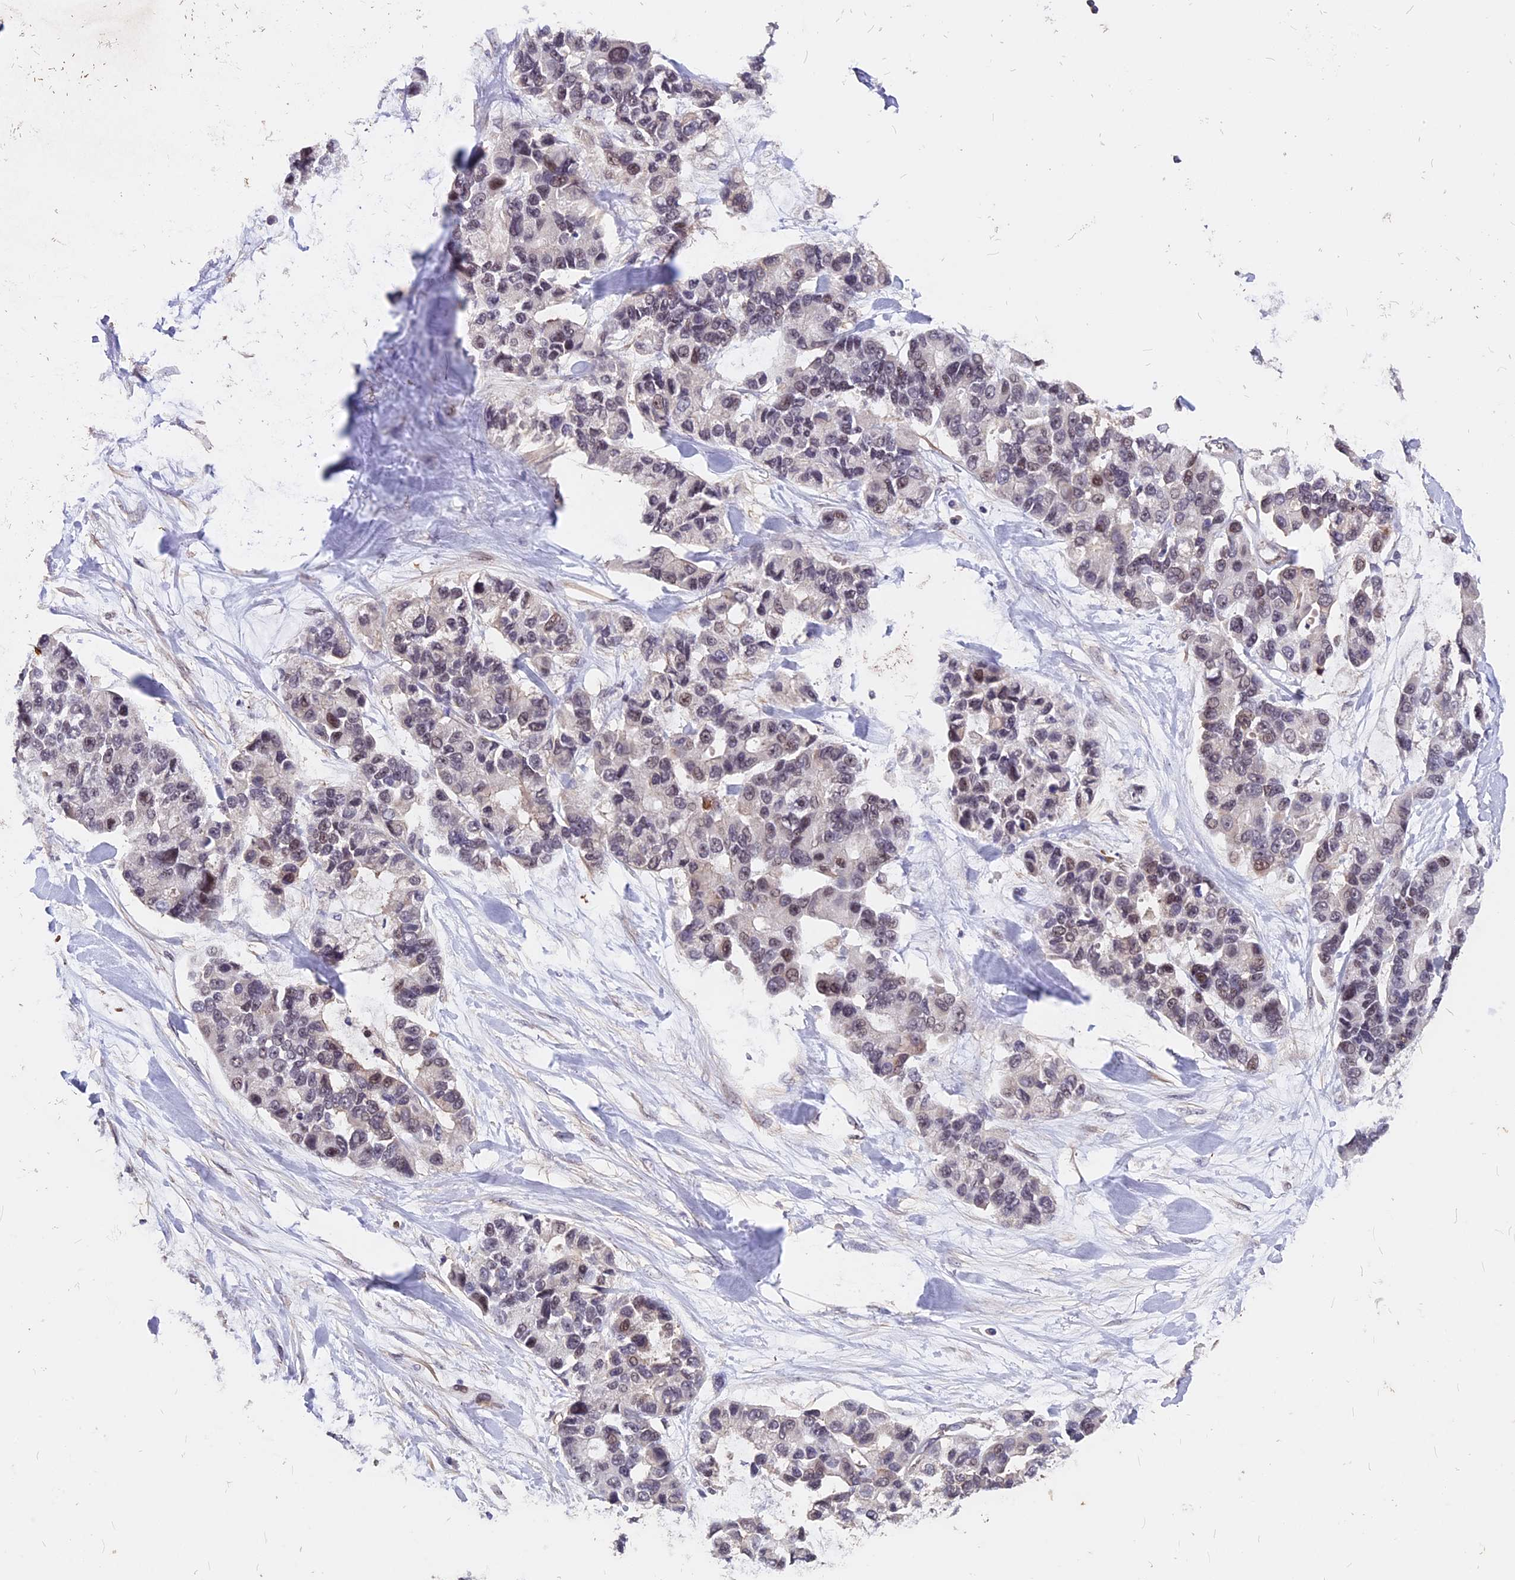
{"staining": {"intensity": "weak", "quantity": "<25%", "location": "nuclear"}, "tissue": "lung cancer", "cell_type": "Tumor cells", "image_type": "cancer", "snomed": [{"axis": "morphology", "description": "Adenocarcinoma, NOS"}, {"axis": "topography", "description": "Lung"}], "caption": "This micrograph is of adenocarcinoma (lung) stained with immunohistochemistry to label a protein in brown with the nuclei are counter-stained blue. There is no expression in tumor cells.", "gene": "ZC3H10", "patient": {"sex": "female", "age": 54}}